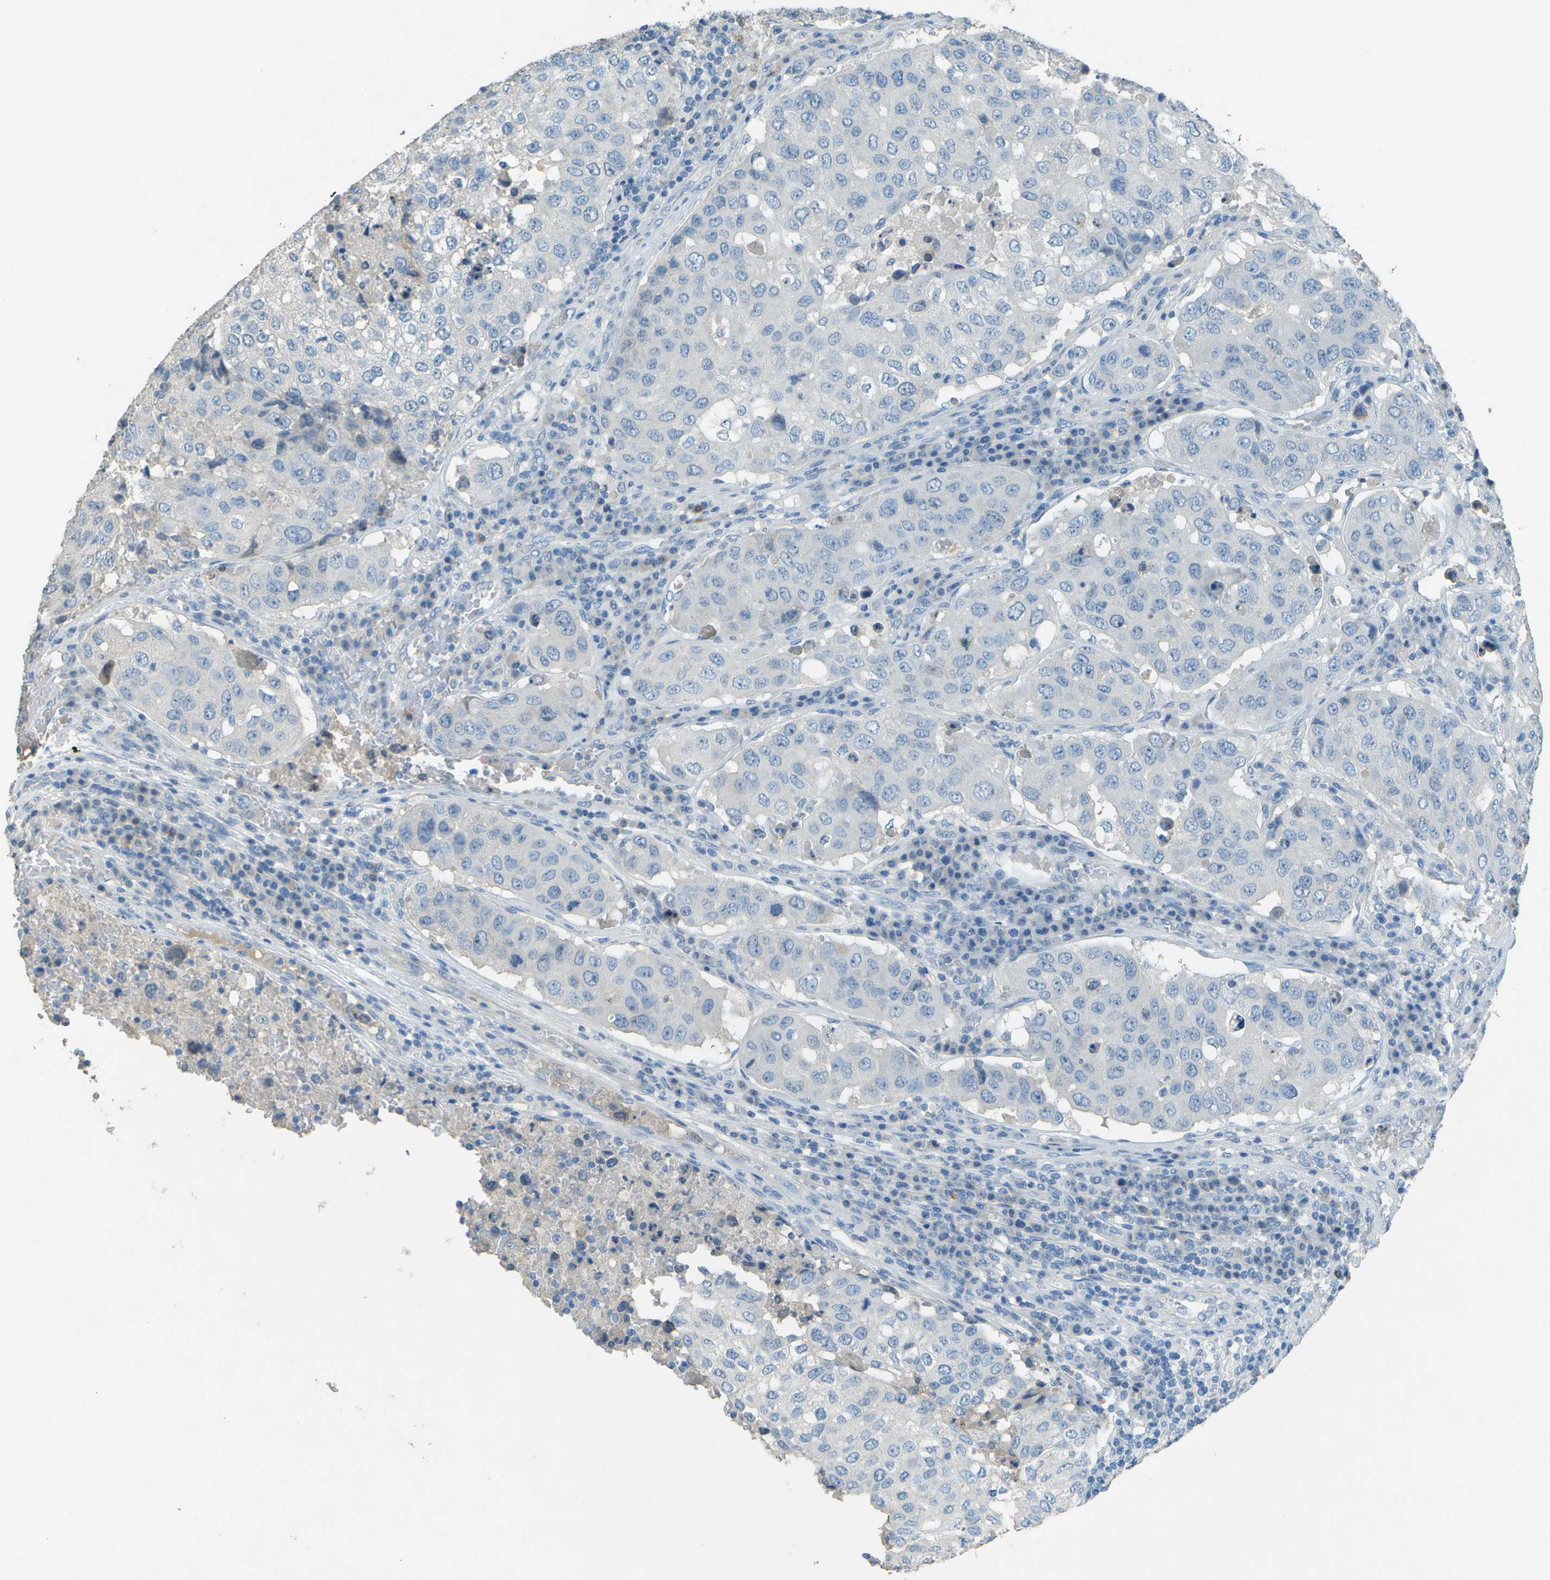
{"staining": {"intensity": "negative", "quantity": "none", "location": "none"}, "tissue": "urothelial cancer", "cell_type": "Tumor cells", "image_type": "cancer", "snomed": [{"axis": "morphology", "description": "Urothelial carcinoma, High grade"}, {"axis": "topography", "description": "Lymph node"}, {"axis": "topography", "description": "Urinary bladder"}], "caption": "This photomicrograph is of urothelial cancer stained with immunohistochemistry (IHC) to label a protein in brown with the nuclei are counter-stained blue. There is no expression in tumor cells. (Brightfield microscopy of DAB immunohistochemistry at high magnification).", "gene": "LGI2", "patient": {"sex": "male", "age": 51}}